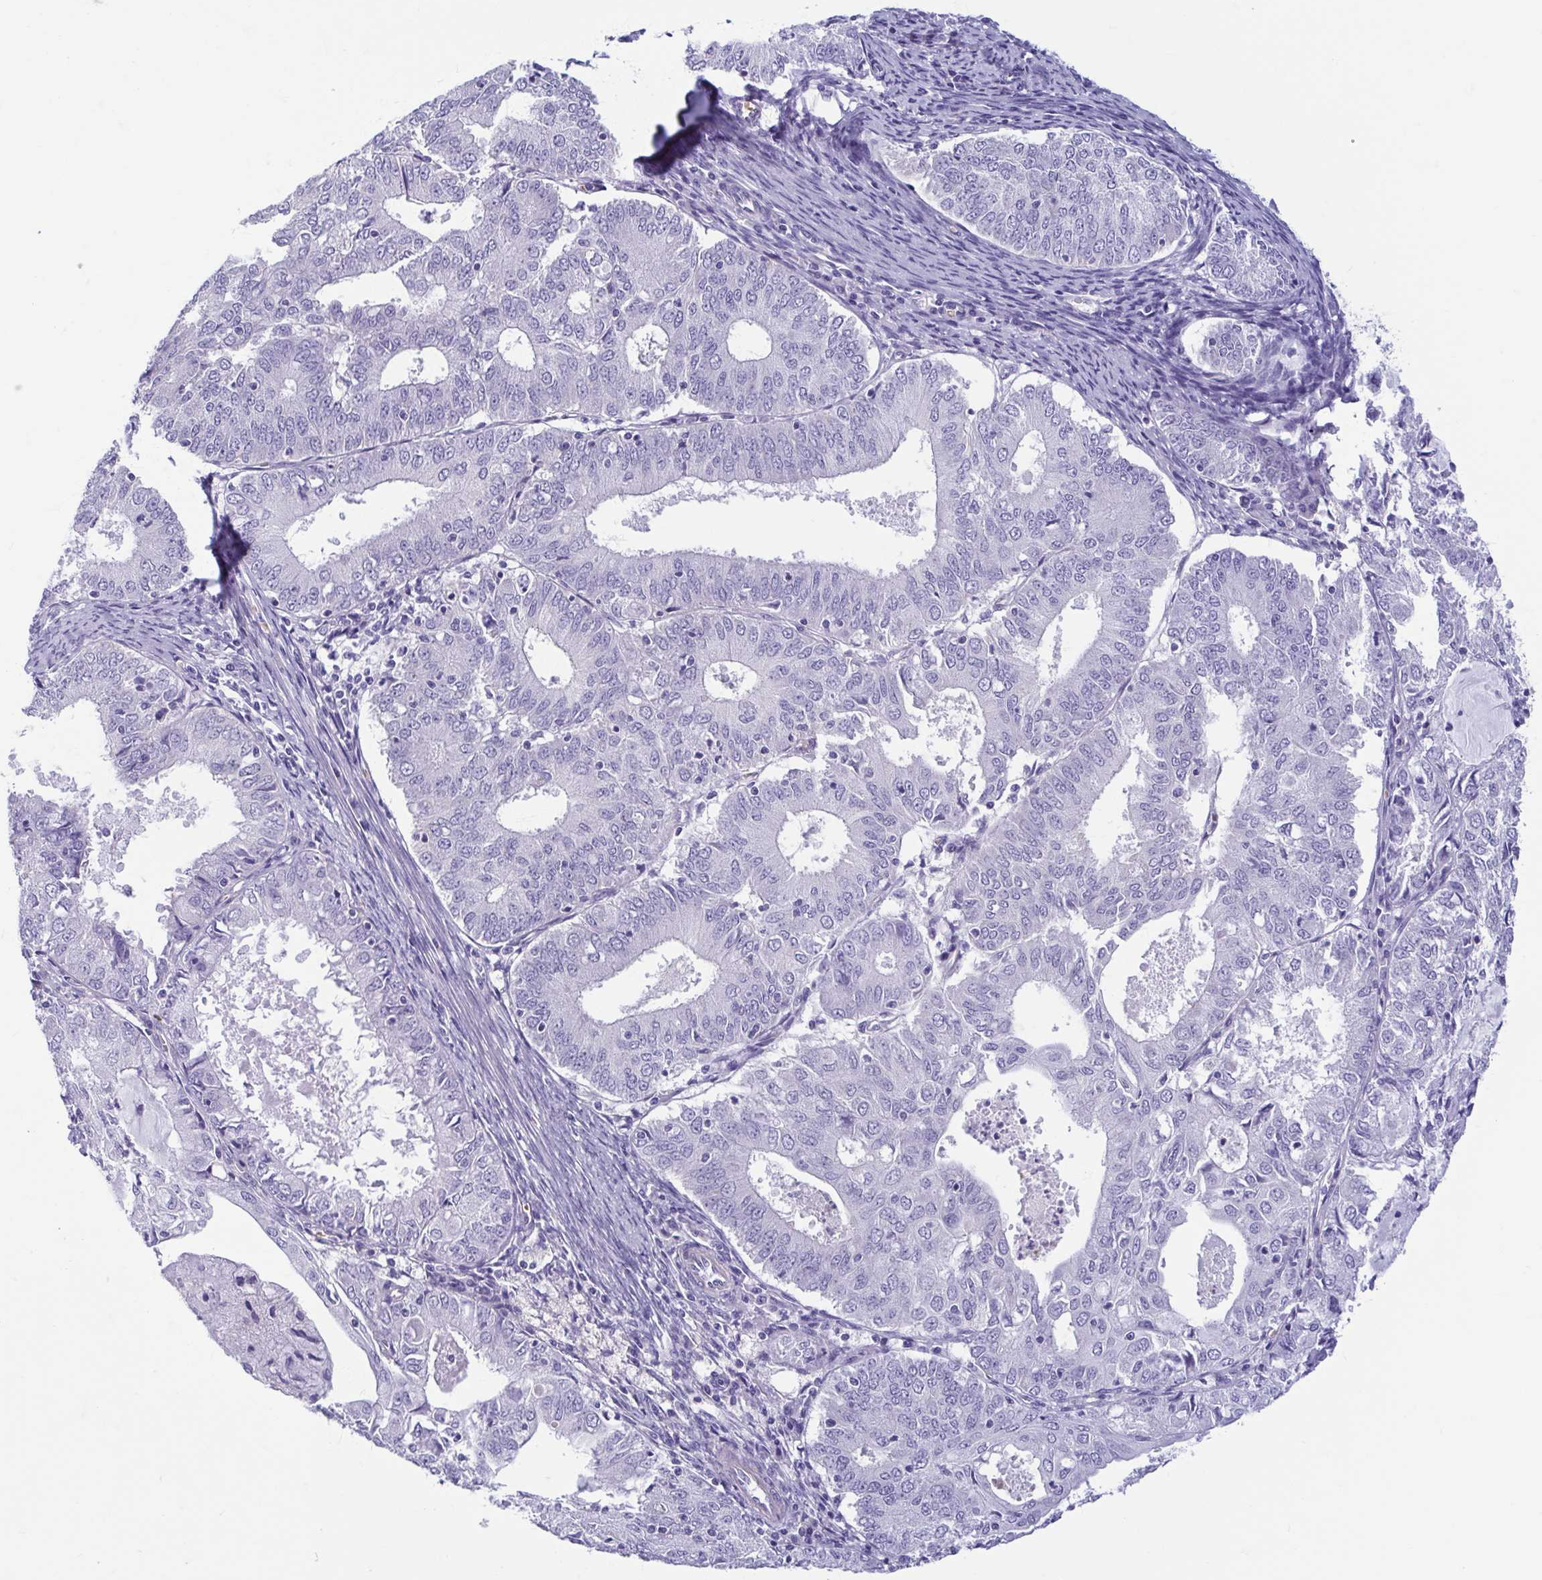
{"staining": {"intensity": "negative", "quantity": "none", "location": "none"}, "tissue": "endometrial cancer", "cell_type": "Tumor cells", "image_type": "cancer", "snomed": [{"axis": "morphology", "description": "Adenocarcinoma, NOS"}, {"axis": "topography", "description": "Endometrium"}], "caption": "IHC image of endometrial adenocarcinoma stained for a protein (brown), which shows no staining in tumor cells.", "gene": "MORC4", "patient": {"sex": "female", "age": 57}}